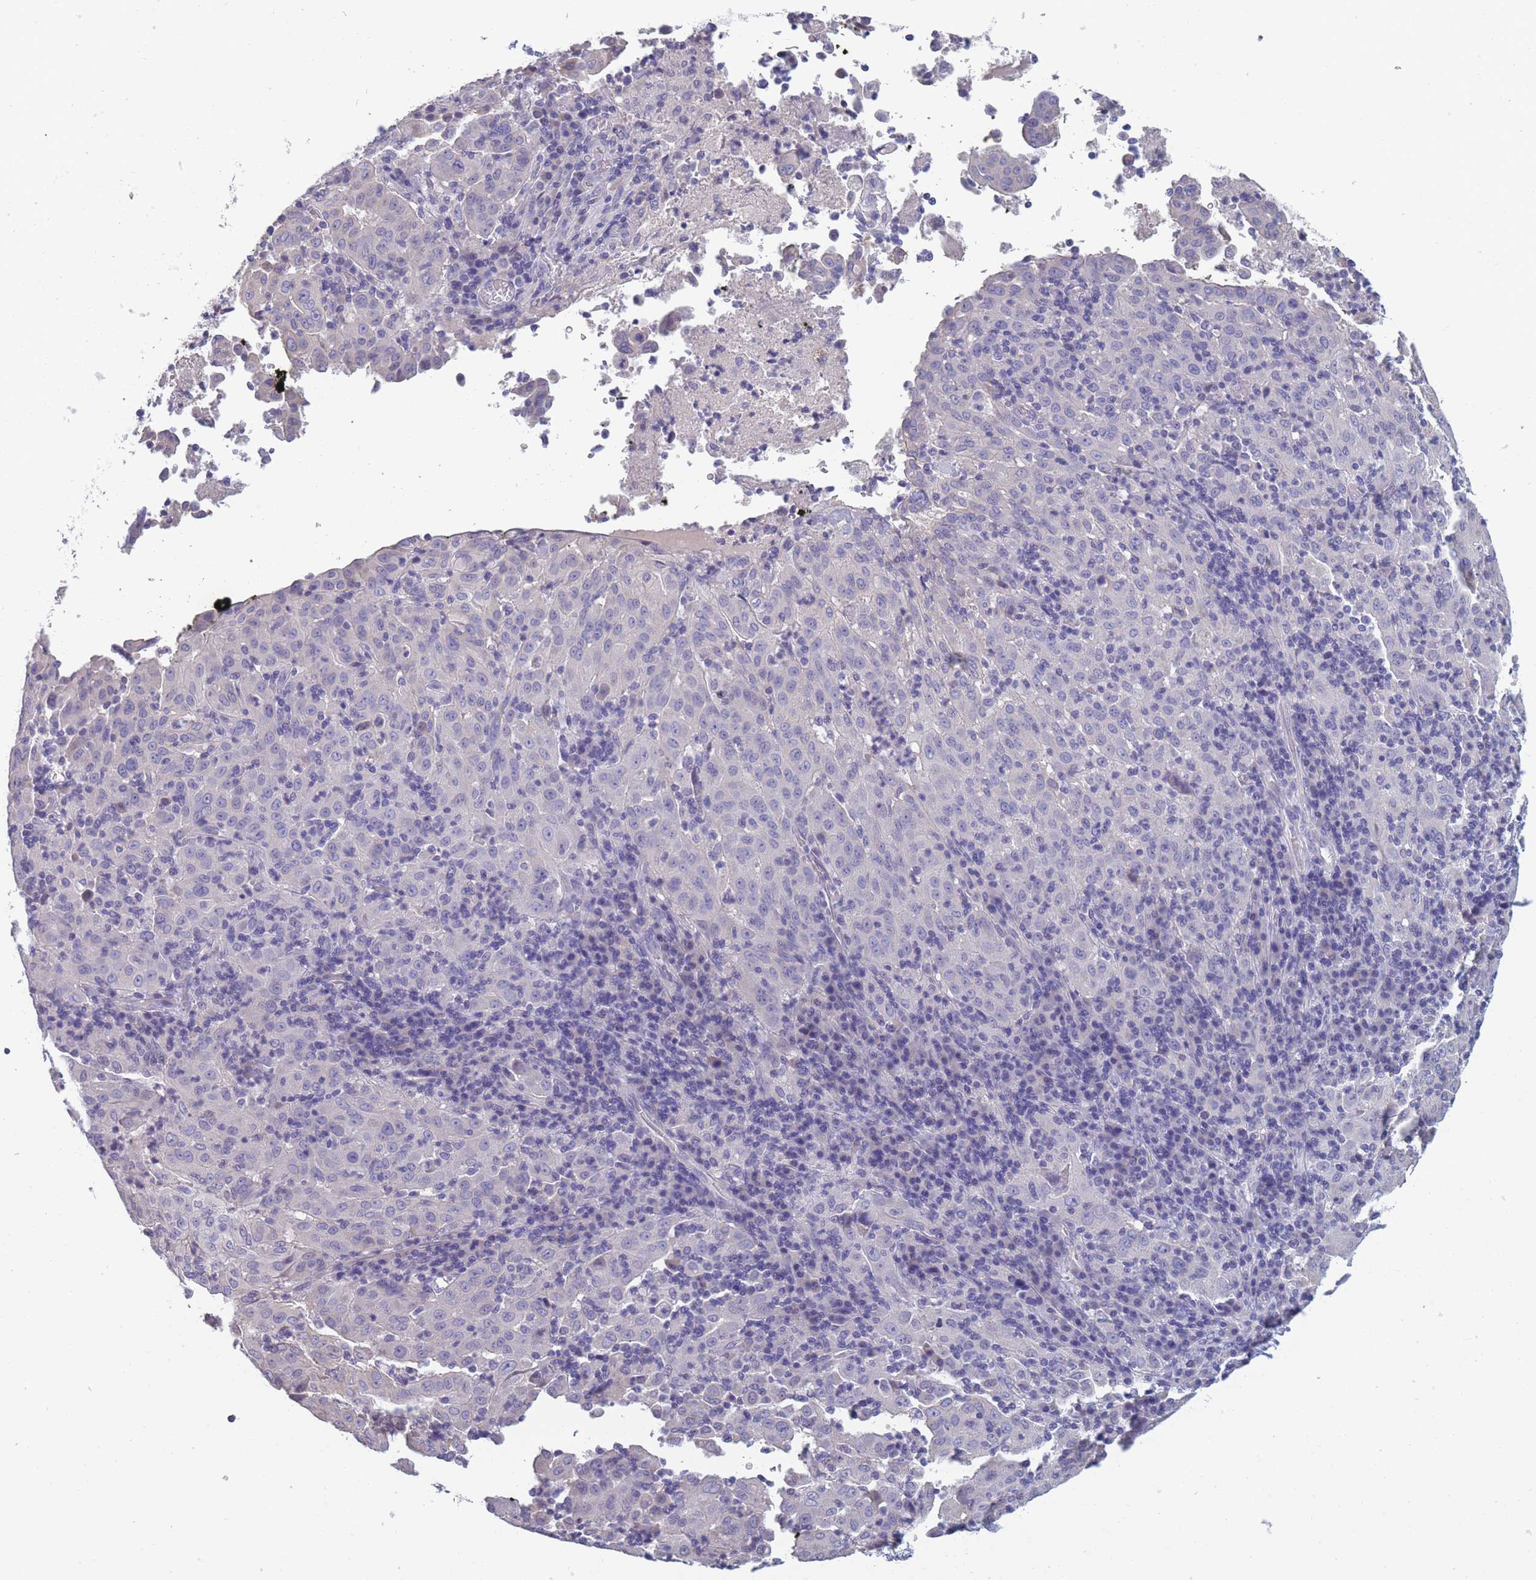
{"staining": {"intensity": "negative", "quantity": "none", "location": "none"}, "tissue": "pancreatic cancer", "cell_type": "Tumor cells", "image_type": "cancer", "snomed": [{"axis": "morphology", "description": "Adenocarcinoma, NOS"}, {"axis": "topography", "description": "Pancreas"}], "caption": "High magnification brightfield microscopy of pancreatic adenocarcinoma stained with DAB (brown) and counterstained with hematoxylin (blue): tumor cells show no significant expression.", "gene": "OR4C5", "patient": {"sex": "male", "age": 63}}